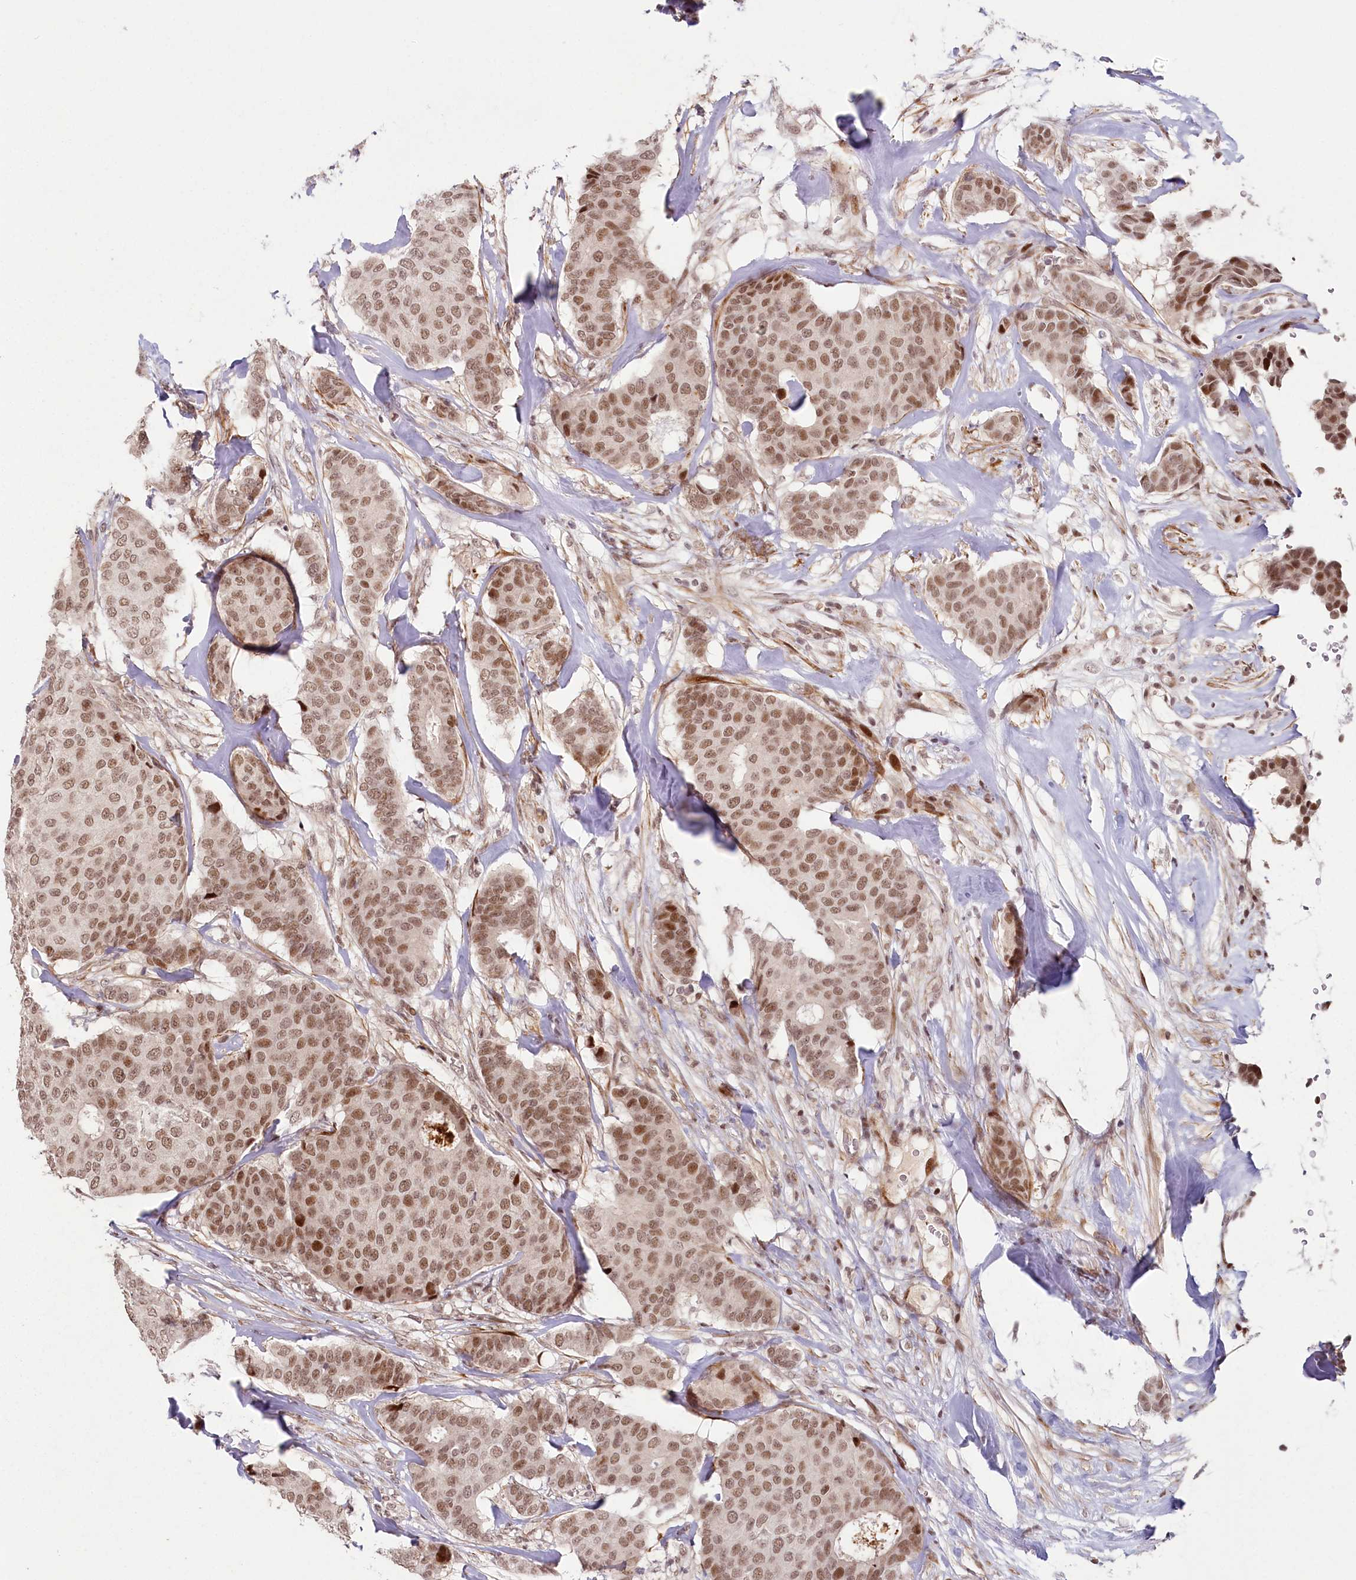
{"staining": {"intensity": "moderate", "quantity": ">75%", "location": "nuclear"}, "tissue": "breast cancer", "cell_type": "Tumor cells", "image_type": "cancer", "snomed": [{"axis": "morphology", "description": "Duct carcinoma"}, {"axis": "topography", "description": "Breast"}], "caption": "Protein staining by immunohistochemistry shows moderate nuclear positivity in approximately >75% of tumor cells in breast cancer (intraductal carcinoma).", "gene": "FAM204A", "patient": {"sex": "female", "age": 75}}